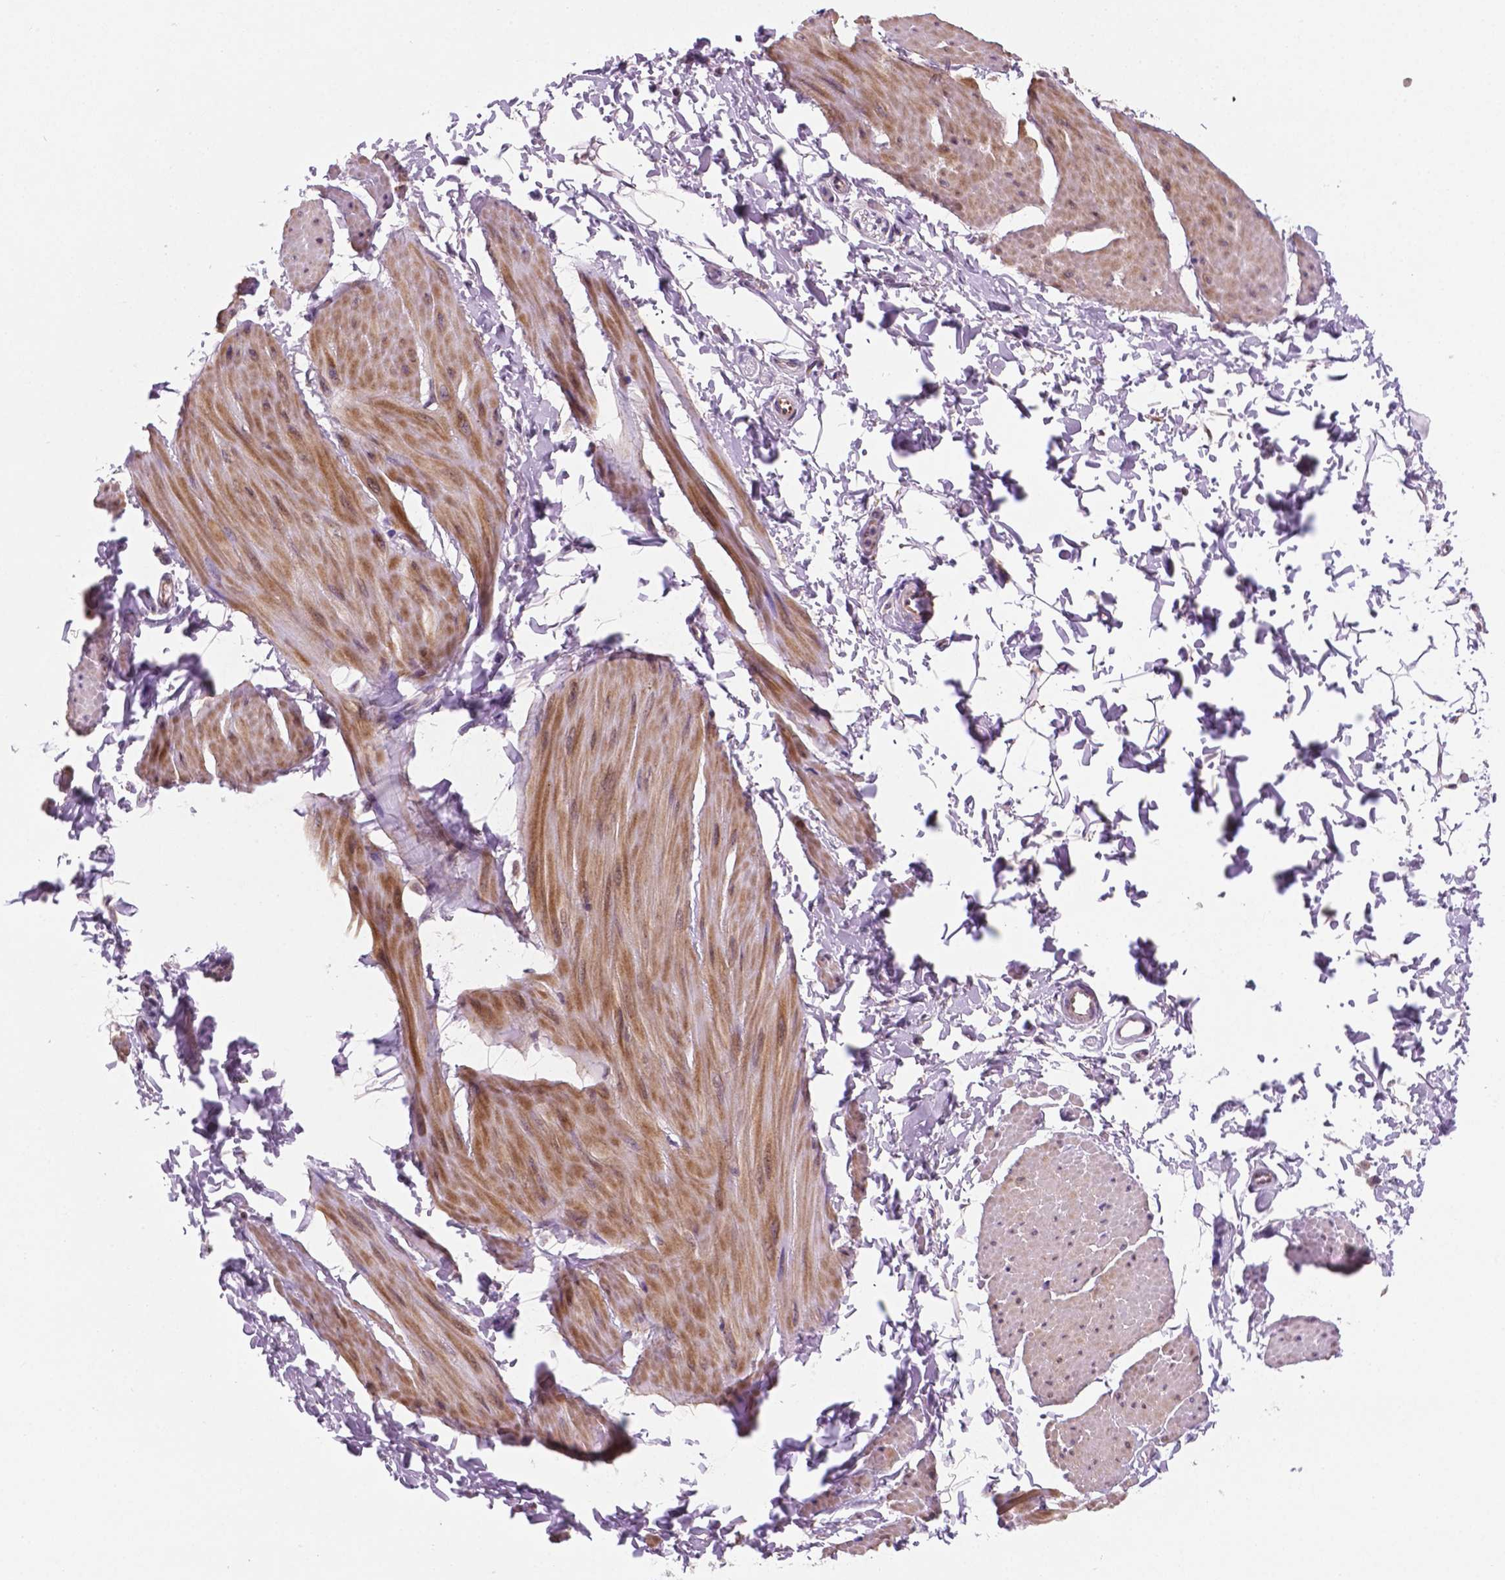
{"staining": {"intensity": "negative", "quantity": "none", "location": "none"}, "tissue": "adipose tissue", "cell_type": "Adipocytes", "image_type": "normal", "snomed": [{"axis": "morphology", "description": "Normal tissue, NOS"}, {"axis": "topography", "description": "Smooth muscle"}, {"axis": "topography", "description": "Peripheral nerve tissue"}], "caption": "Human adipose tissue stained for a protein using immunohistochemistry (IHC) demonstrates no expression in adipocytes.", "gene": "C18orf21", "patient": {"sex": "male", "age": 58}}